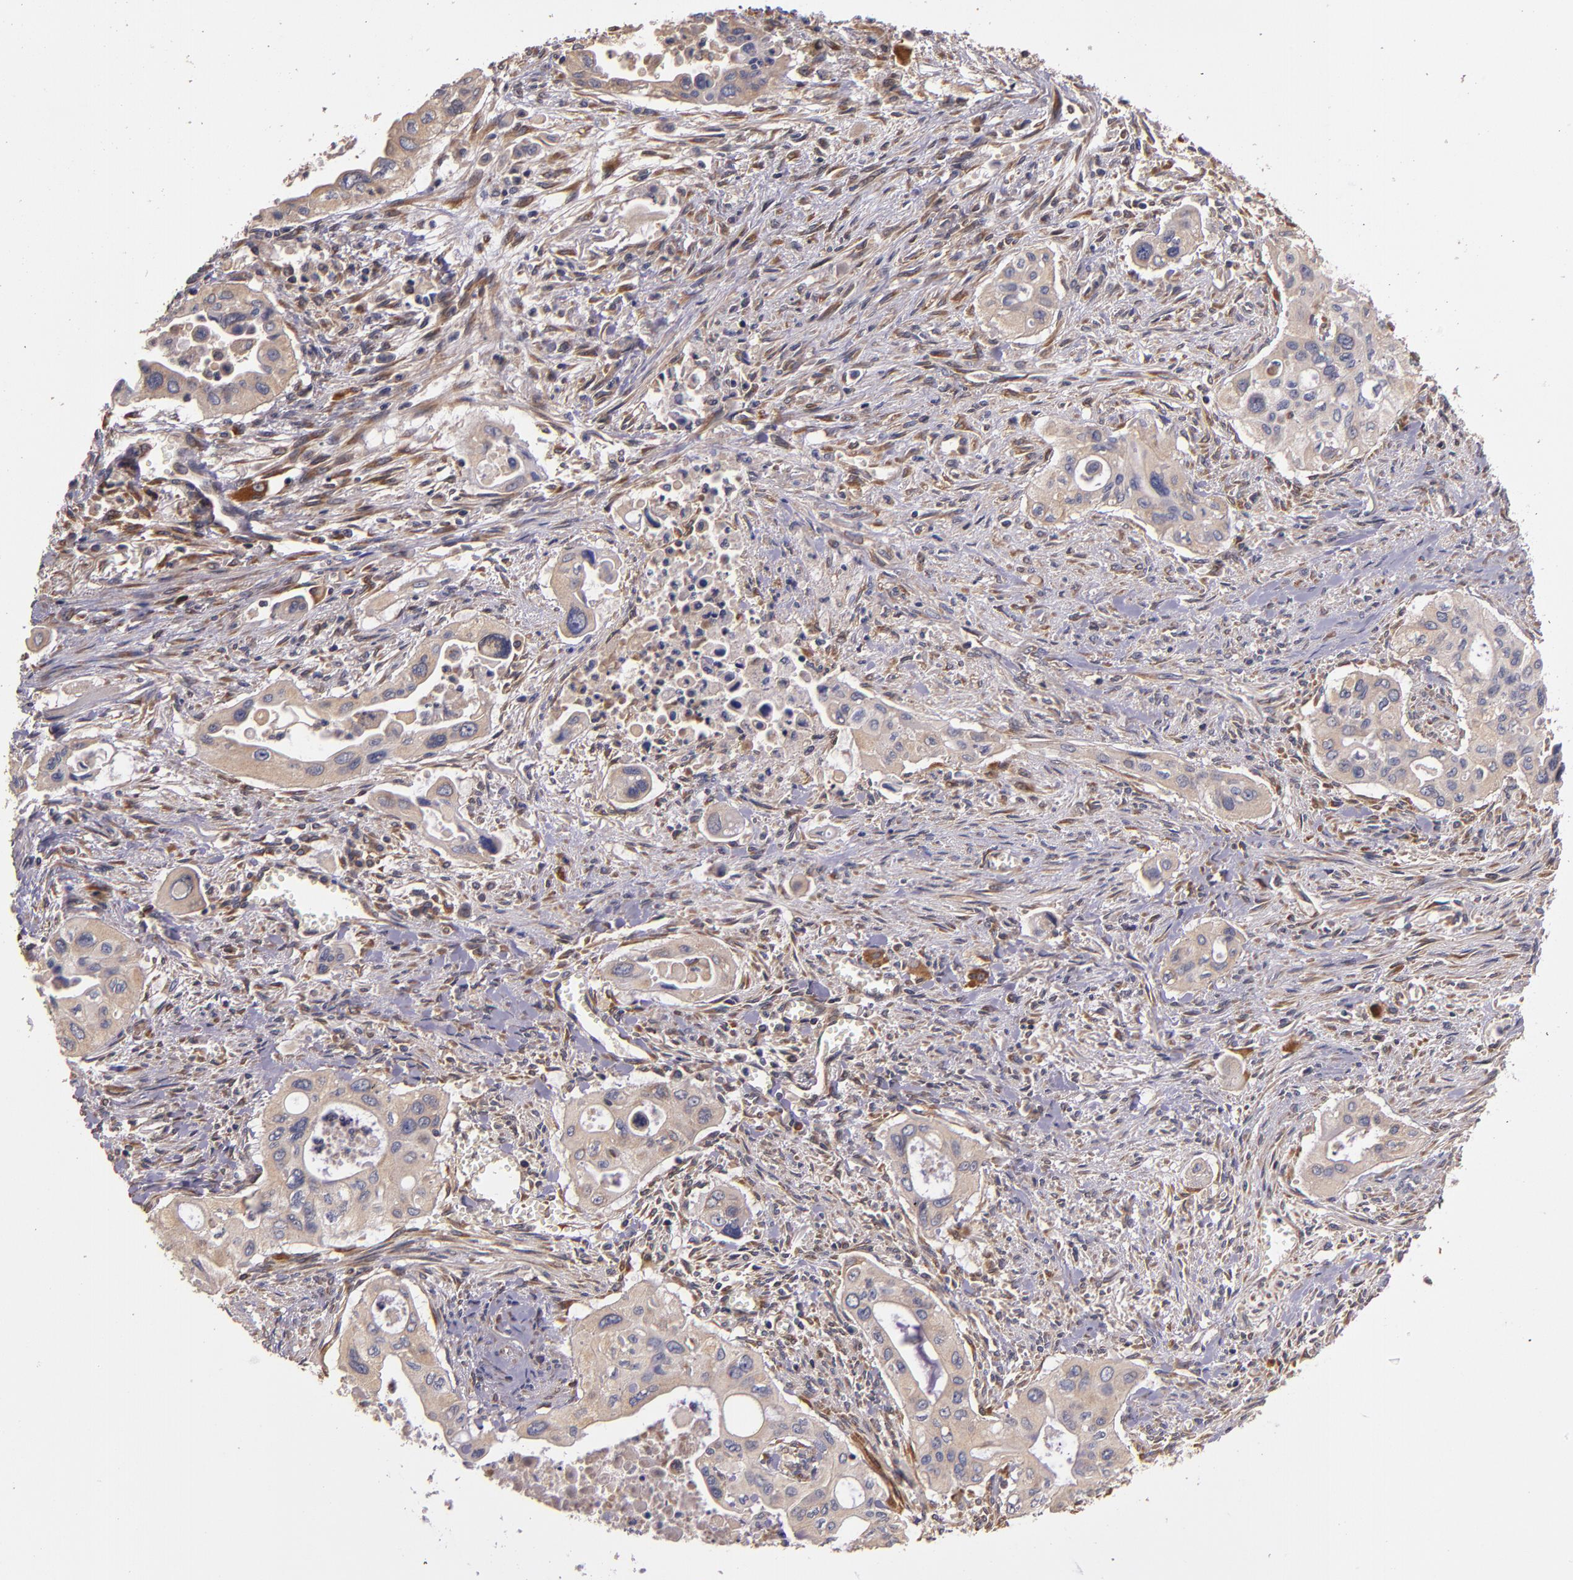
{"staining": {"intensity": "weak", "quantity": ">75%", "location": "cytoplasmic/membranous"}, "tissue": "pancreatic cancer", "cell_type": "Tumor cells", "image_type": "cancer", "snomed": [{"axis": "morphology", "description": "Adenocarcinoma, NOS"}, {"axis": "topography", "description": "Pancreas"}], "caption": "Brown immunohistochemical staining in adenocarcinoma (pancreatic) displays weak cytoplasmic/membranous expression in approximately >75% of tumor cells. (DAB (3,3'-diaminobenzidine) IHC with brightfield microscopy, high magnification).", "gene": "PRAF2", "patient": {"sex": "male", "age": 77}}